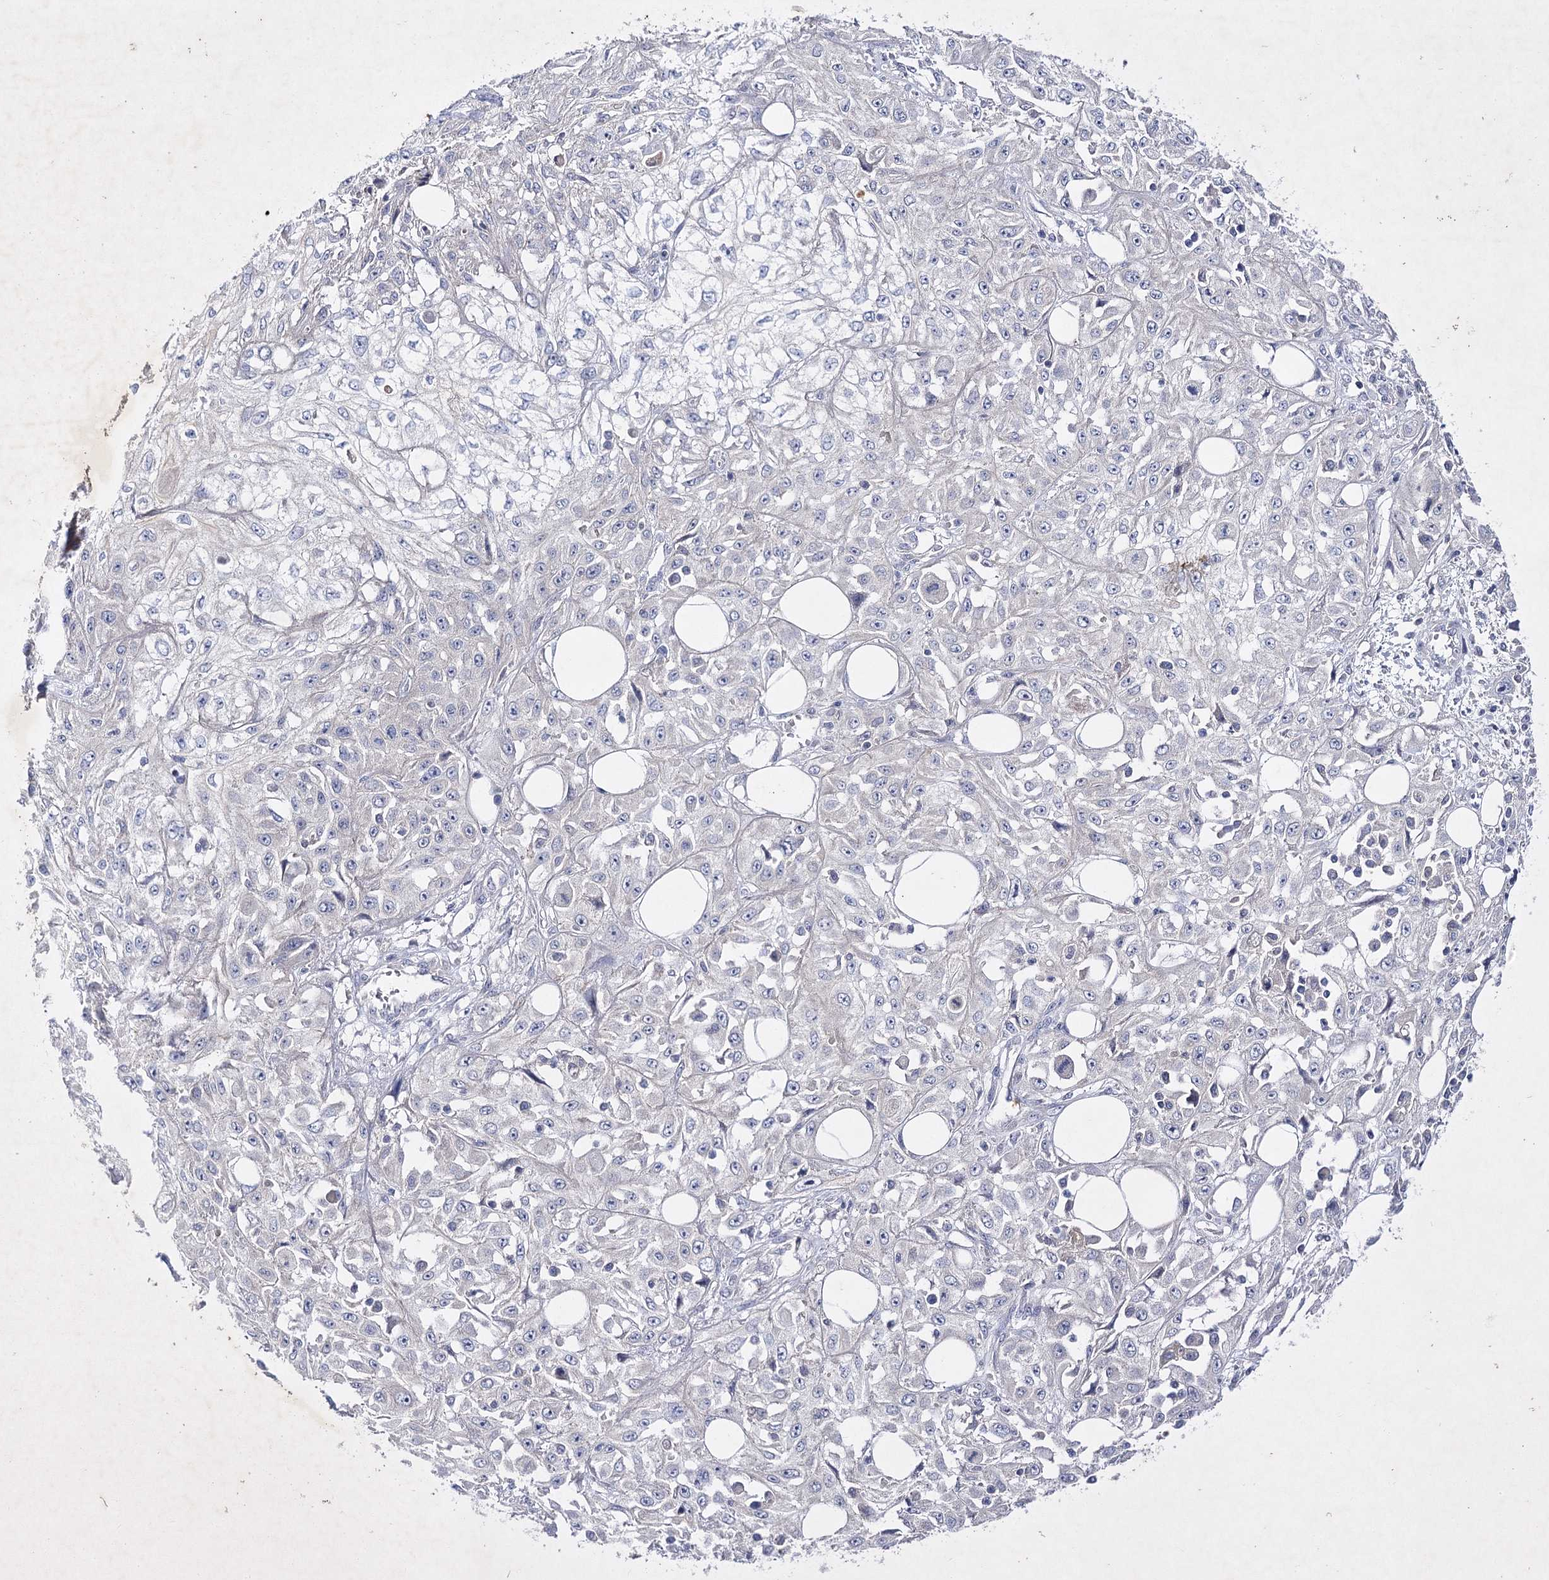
{"staining": {"intensity": "negative", "quantity": "none", "location": "none"}, "tissue": "skin cancer", "cell_type": "Tumor cells", "image_type": "cancer", "snomed": [{"axis": "morphology", "description": "Squamous cell carcinoma, NOS"}, {"axis": "morphology", "description": "Squamous cell carcinoma, metastatic, NOS"}, {"axis": "topography", "description": "Skin"}, {"axis": "topography", "description": "Lymph node"}], "caption": "Protein analysis of skin cancer (metastatic squamous cell carcinoma) reveals no significant positivity in tumor cells.", "gene": "COX15", "patient": {"sex": "male", "age": 75}}